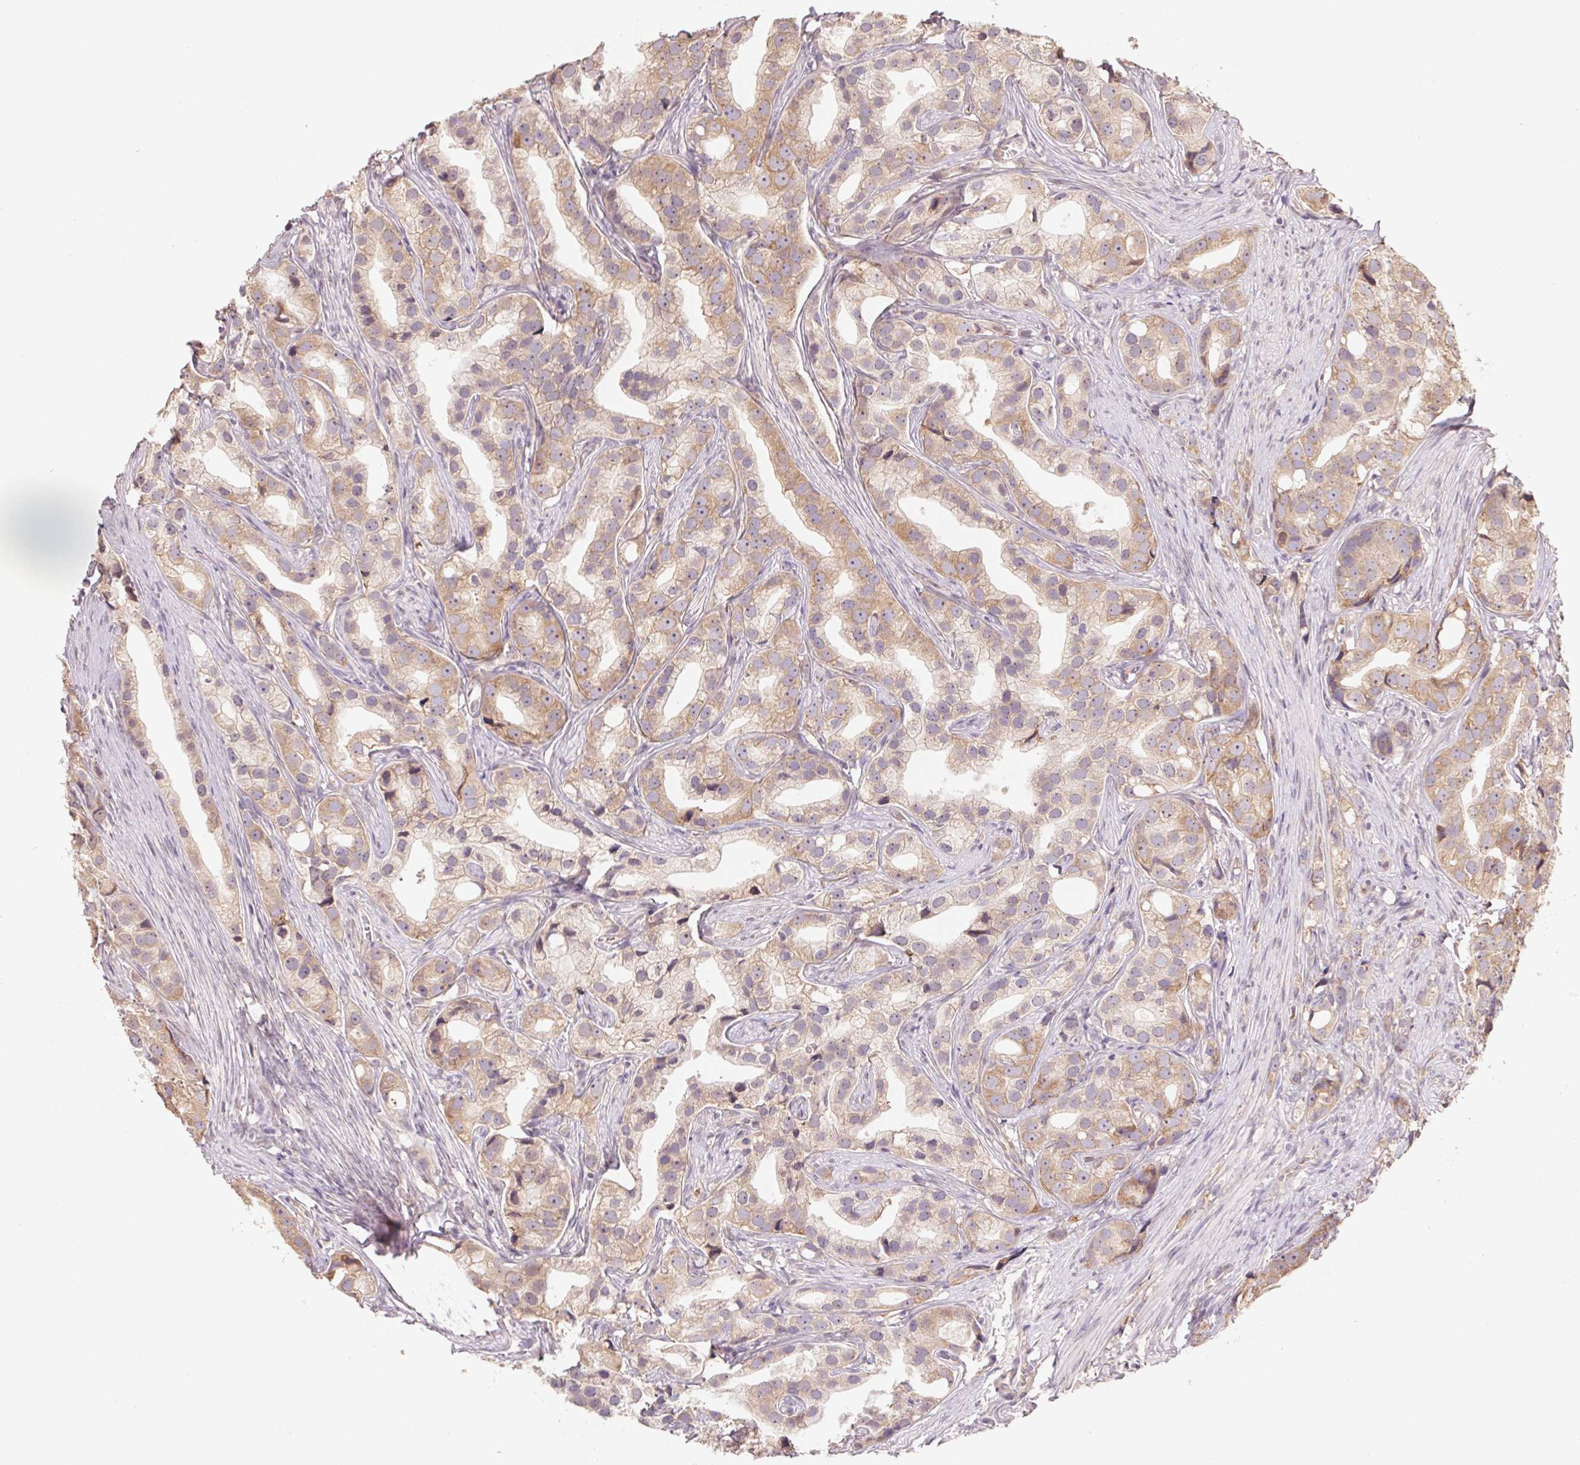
{"staining": {"intensity": "weak", "quantity": ">75%", "location": "cytoplasmic/membranous"}, "tissue": "prostate cancer", "cell_type": "Tumor cells", "image_type": "cancer", "snomed": [{"axis": "morphology", "description": "Adenocarcinoma, High grade"}, {"axis": "topography", "description": "Prostate"}], "caption": "Immunohistochemistry micrograph of neoplastic tissue: adenocarcinoma (high-grade) (prostate) stained using IHC reveals low levels of weak protein expression localized specifically in the cytoplasmic/membranous of tumor cells, appearing as a cytoplasmic/membranous brown color.", "gene": "RPL27A", "patient": {"sex": "male", "age": 75}}